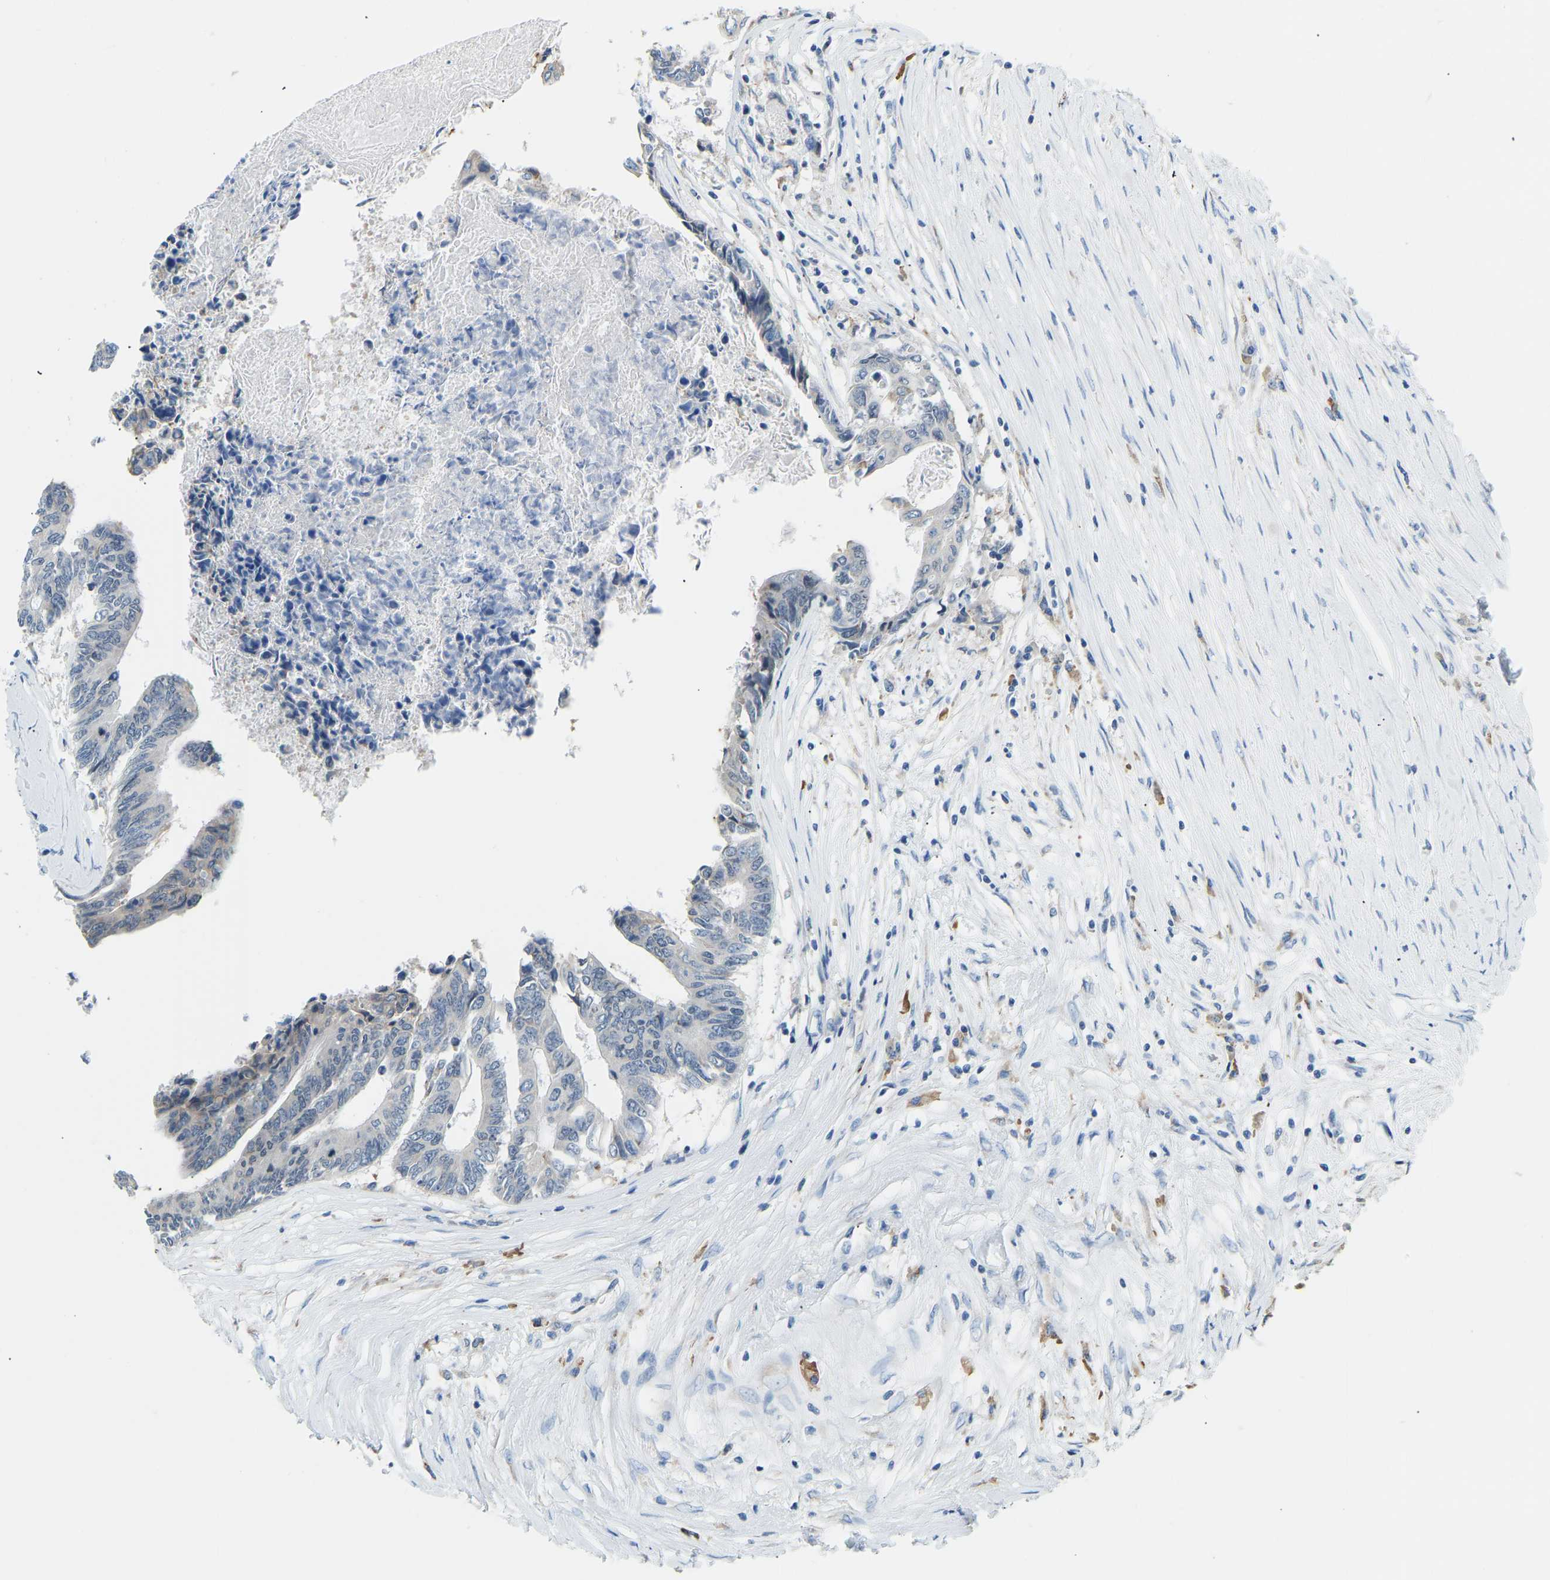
{"staining": {"intensity": "negative", "quantity": "none", "location": "none"}, "tissue": "colorectal cancer", "cell_type": "Tumor cells", "image_type": "cancer", "snomed": [{"axis": "morphology", "description": "Adenocarcinoma, NOS"}, {"axis": "topography", "description": "Rectum"}], "caption": "This is a image of IHC staining of adenocarcinoma (colorectal), which shows no expression in tumor cells. (Immunohistochemistry (ihc), brightfield microscopy, high magnification).", "gene": "VRK1", "patient": {"sex": "male", "age": 63}}